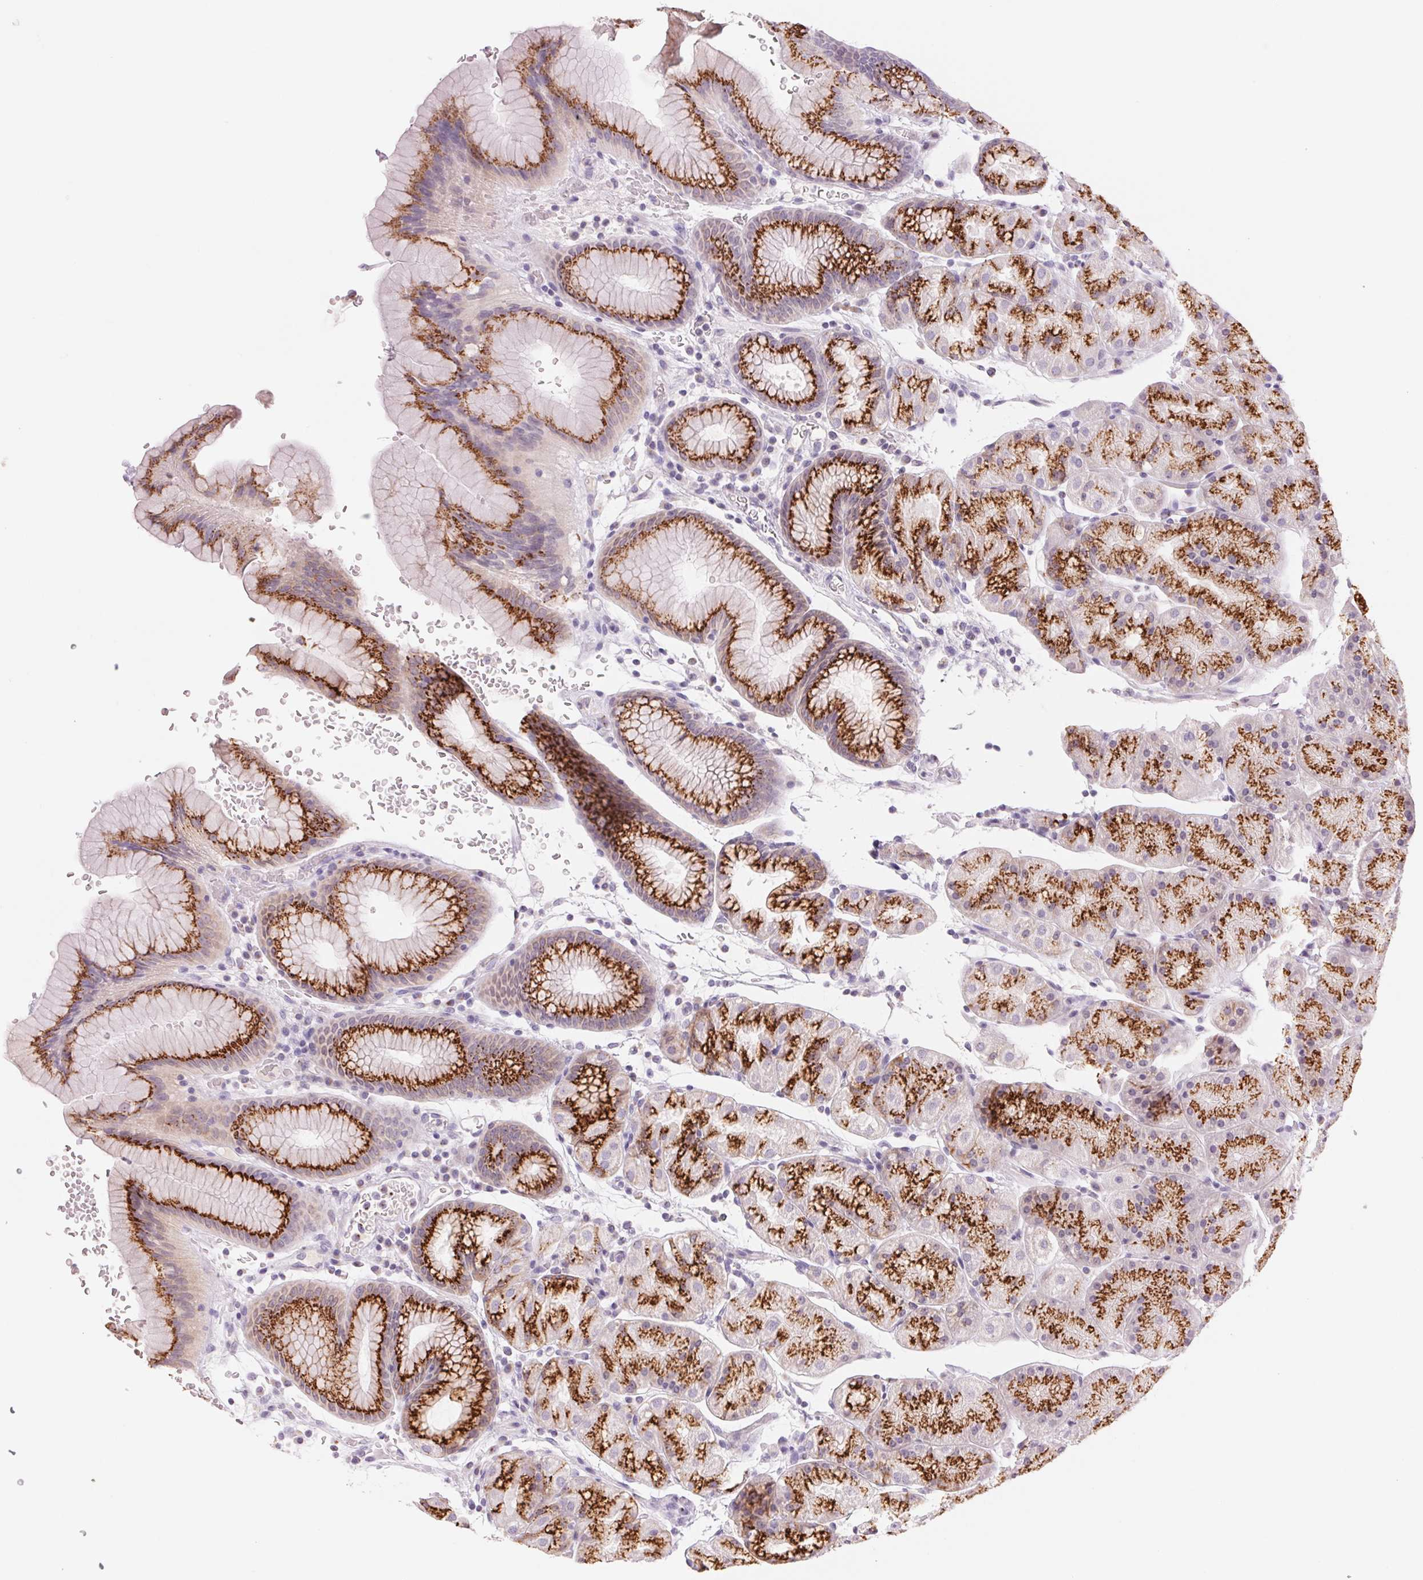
{"staining": {"intensity": "strong", "quantity": ">75%", "location": "cytoplasmic/membranous"}, "tissue": "stomach", "cell_type": "Glandular cells", "image_type": "normal", "snomed": [{"axis": "morphology", "description": "Normal tissue, NOS"}, {"axis": "topography", "description": "Stomach, upper"}, {"axis": "topography", "description": "Stomach"}], "caption": "Stomach stained with immunohistochemistry (IHC) demonstrates strong cytoplasmic/membranous positivity in about >75% of glandular cells. Nuclei are stained in blue.", "gene": "GALNT7", "patient": {"sex": "male", "age": 76}}